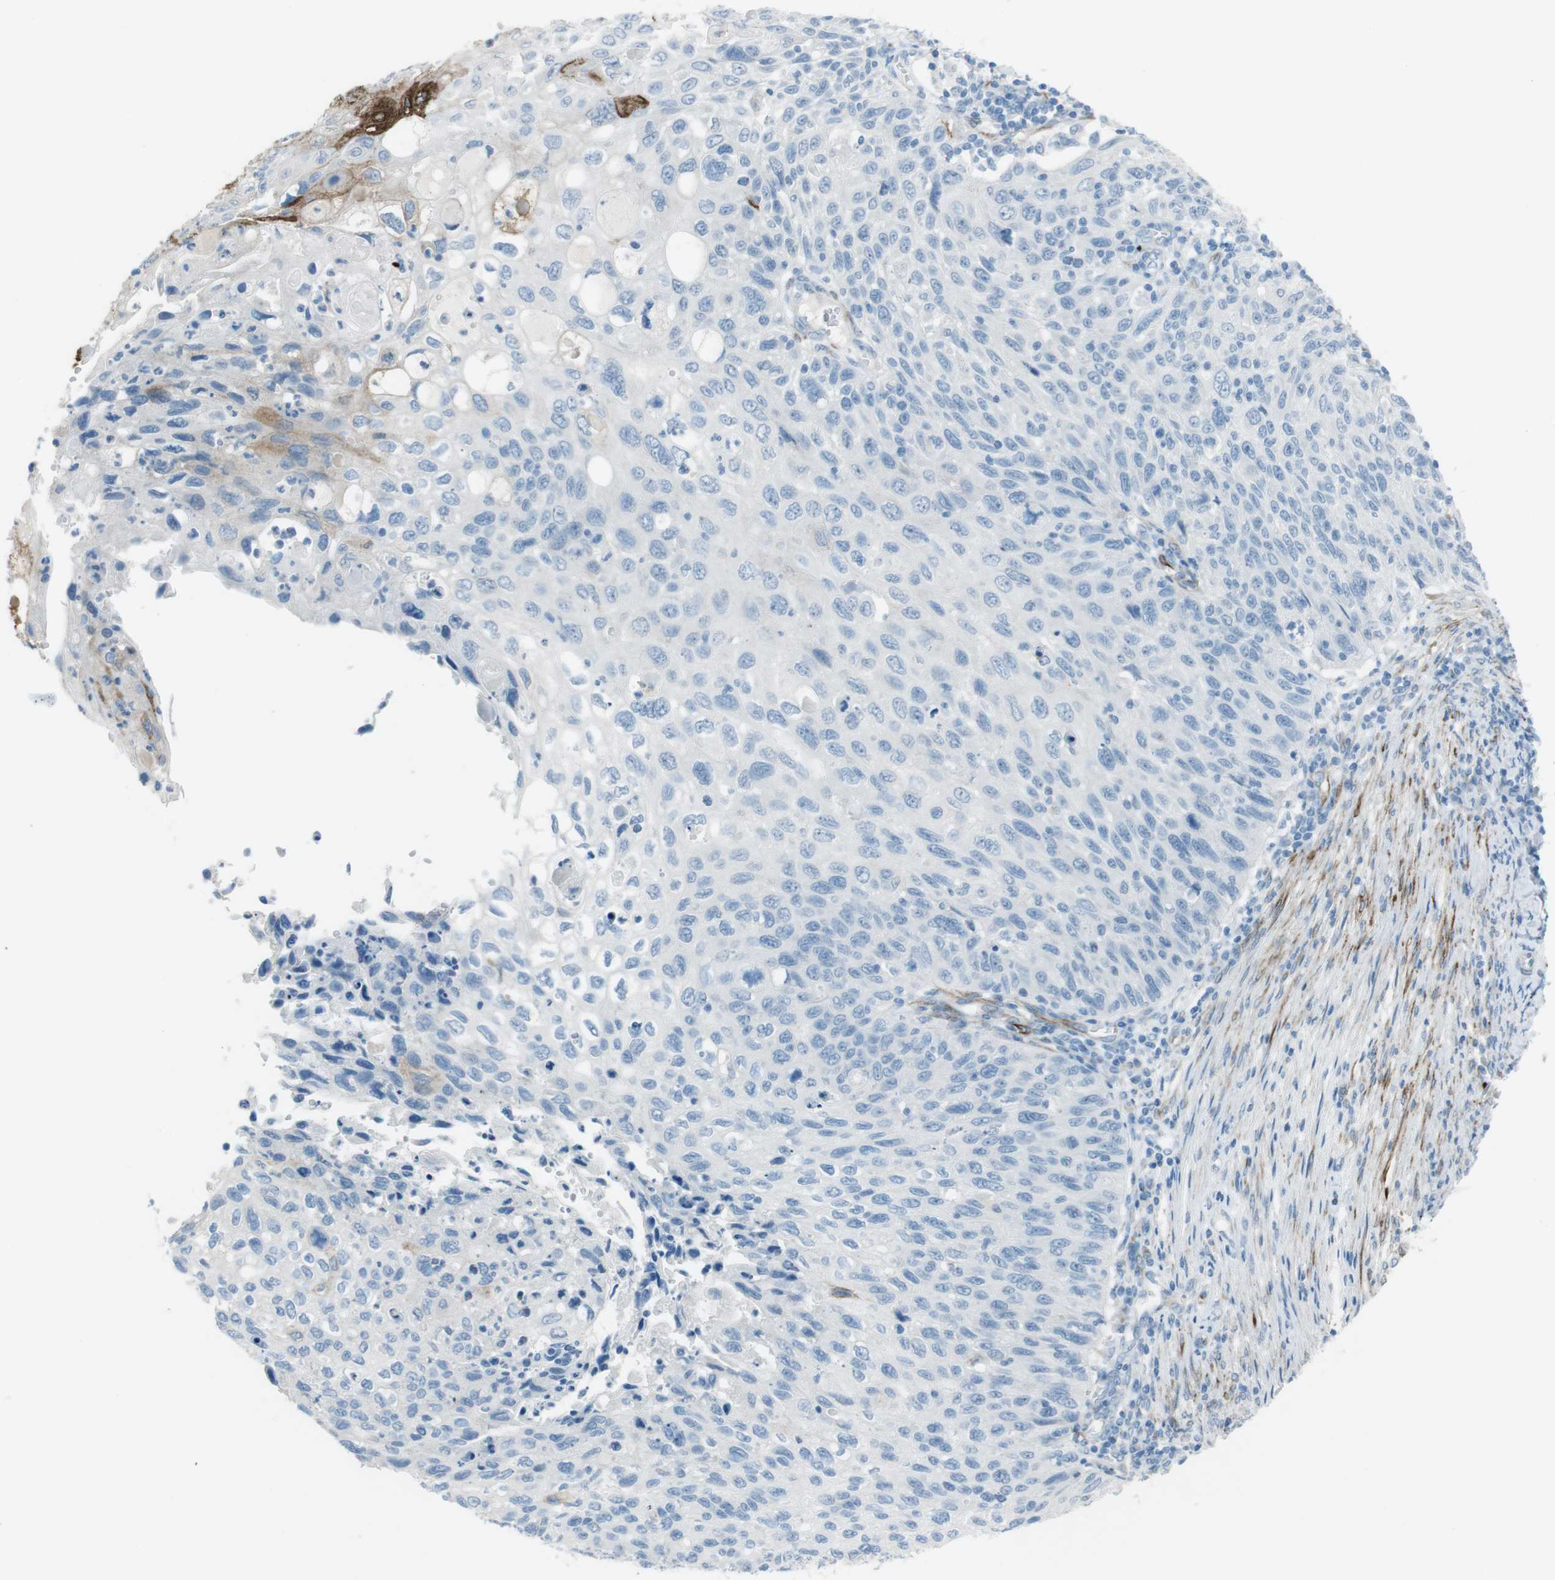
{"staining": {"intensity": "negative", "quantity": "none", "location": "none"}, "tissue": "cervical cancer", "cell_type": "Tumor cells", "image_type": "cancer", "snomed": [{"axis": "morphology", "description": "Squamous cell carcinoma, NOS"}, {"axis": "topography", "description": "Cervix"}], "caption": "High power microscopy micrograph of an IHC photomicrograph of cervical cancer (squamous cell carcinoma), revealing no significant positivity in tumor cells.", "gene": "TUBB2A", "patient": {"sex": "female", "age": 70}}